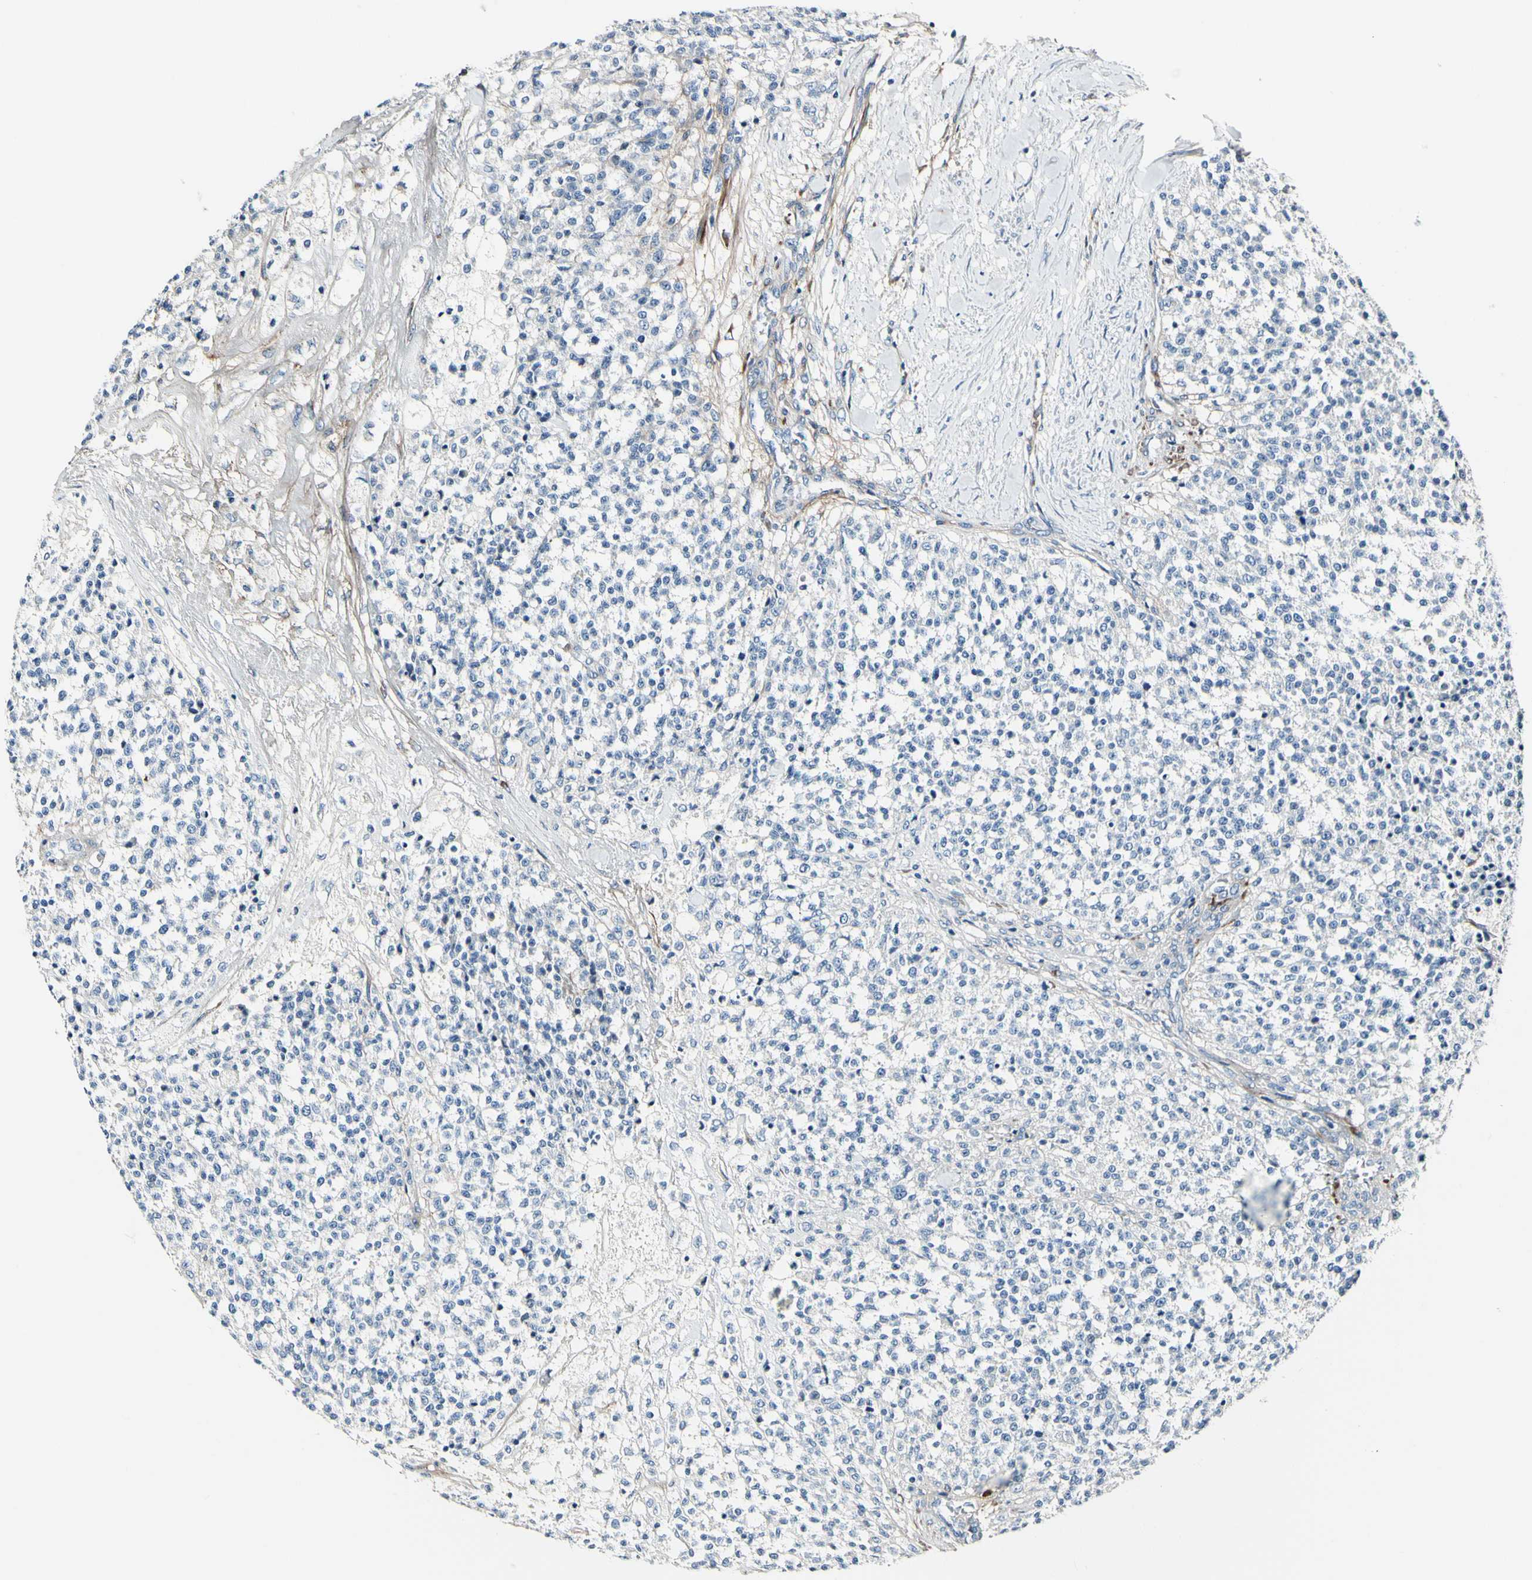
{"staining": {"intensity": "negative", "quantity": "none", "location": "none"}, "tissue": "testis cancer", "cell_type": "Tumor cells", "image_type": "cancer", "snomed": [{"axis": "morphology", "description": "Seminoma, NOS"}, {"axis": "topography", "description": "Testis"}], "caption": "This image is of testis cancer stained with immunohistochemistry (IHC) to label a protein in brown with the nuclei are counter-stained blue. There is no staining in tumor cells.", "gene": "COL6A3", "patient": {"sex": "male", "age": 59}}